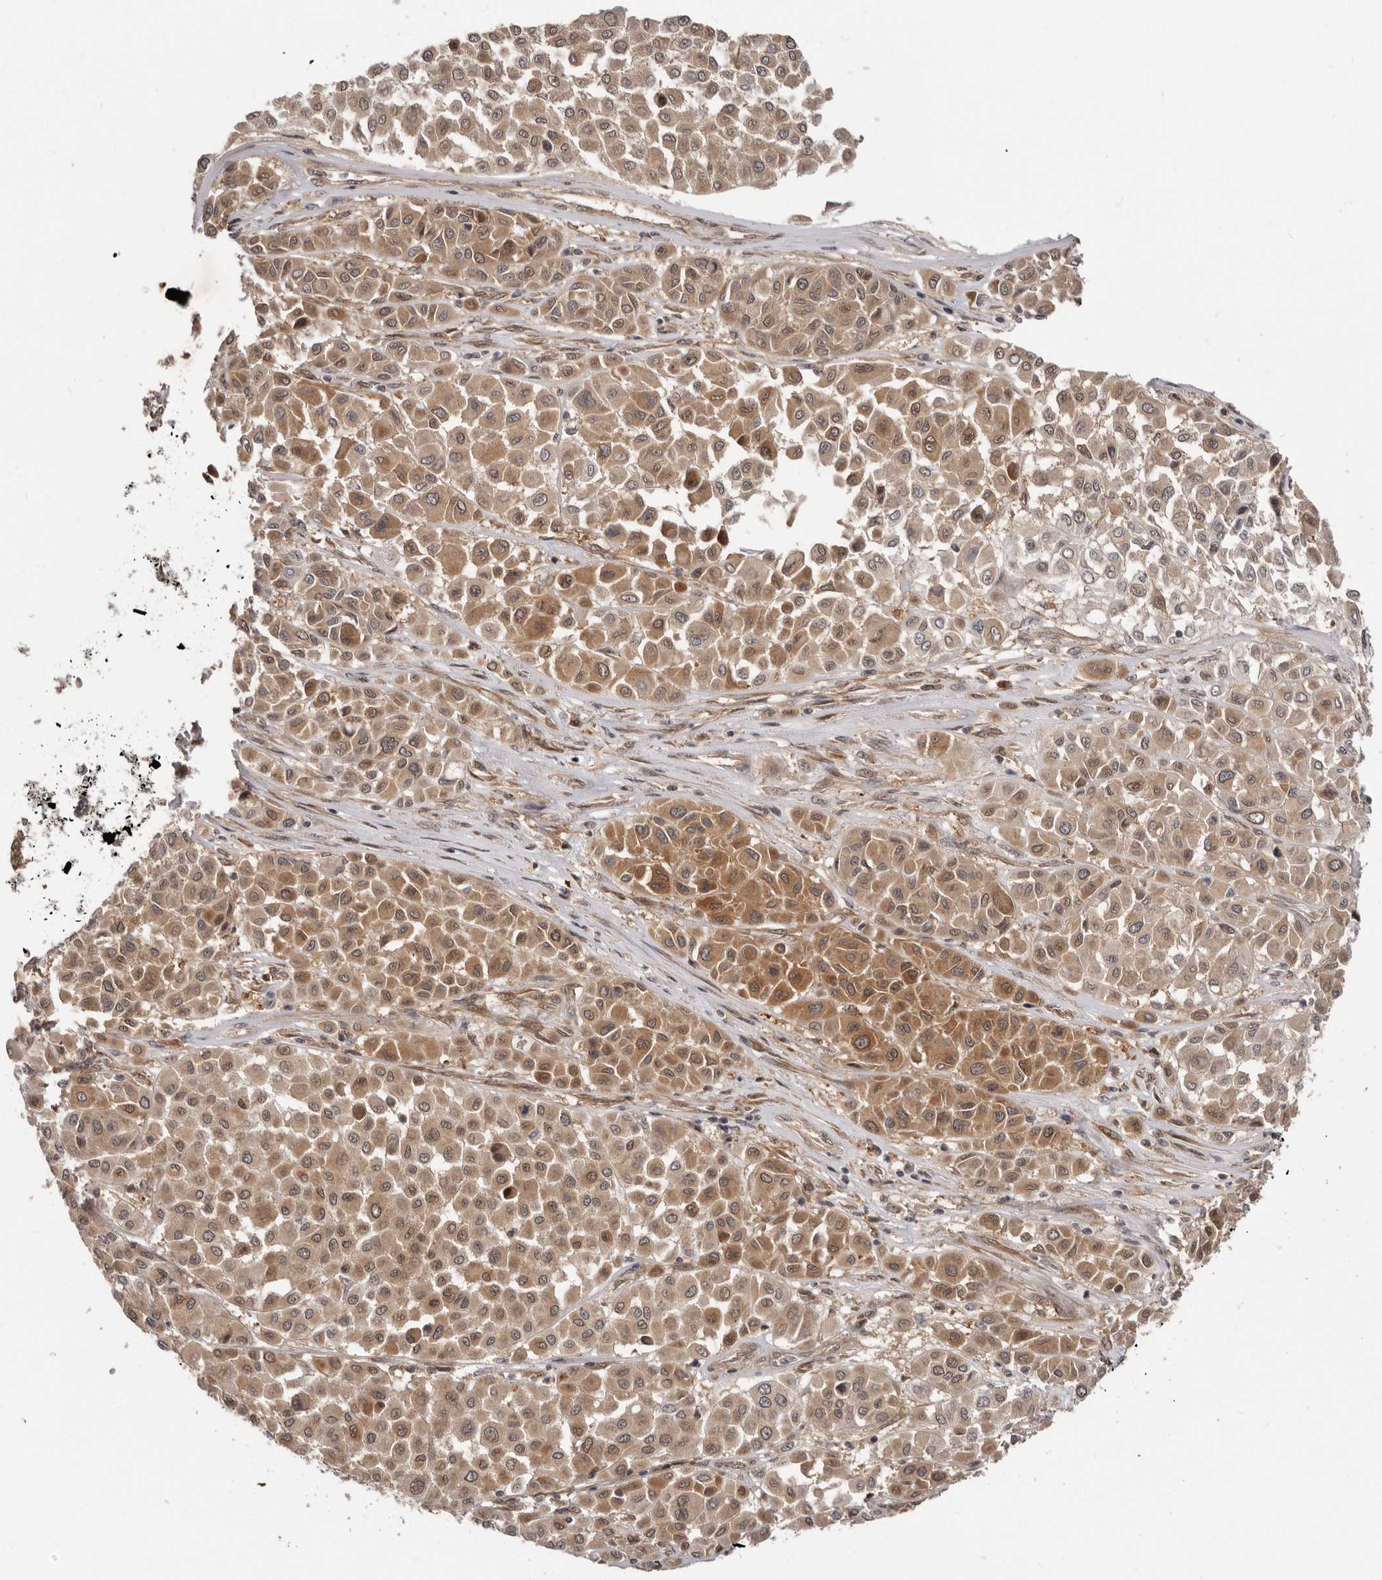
{"staining": {"intensity": "moderate", "quantity": ">75%", "location": "cytoplasmic/membranous,nuclear"}, "tissue": "melanoma", "cell_type": "Tumor cells", "image_type": "cancer", "snomed": [{"axis": "morphology", "description": "Malignant melanoma, Metastatic site"}, {"axis": "topography", "description": "Soft tissue"}], "caption": "Immunohistochemistry (IHC) of human melanoma reveals medium levels of moderate cytoplasmic/membranous and nuclear positivity in approximately >75% of tumor cells.", "gene": "BAD", "patient": {"sex": "male", "age": 41}}